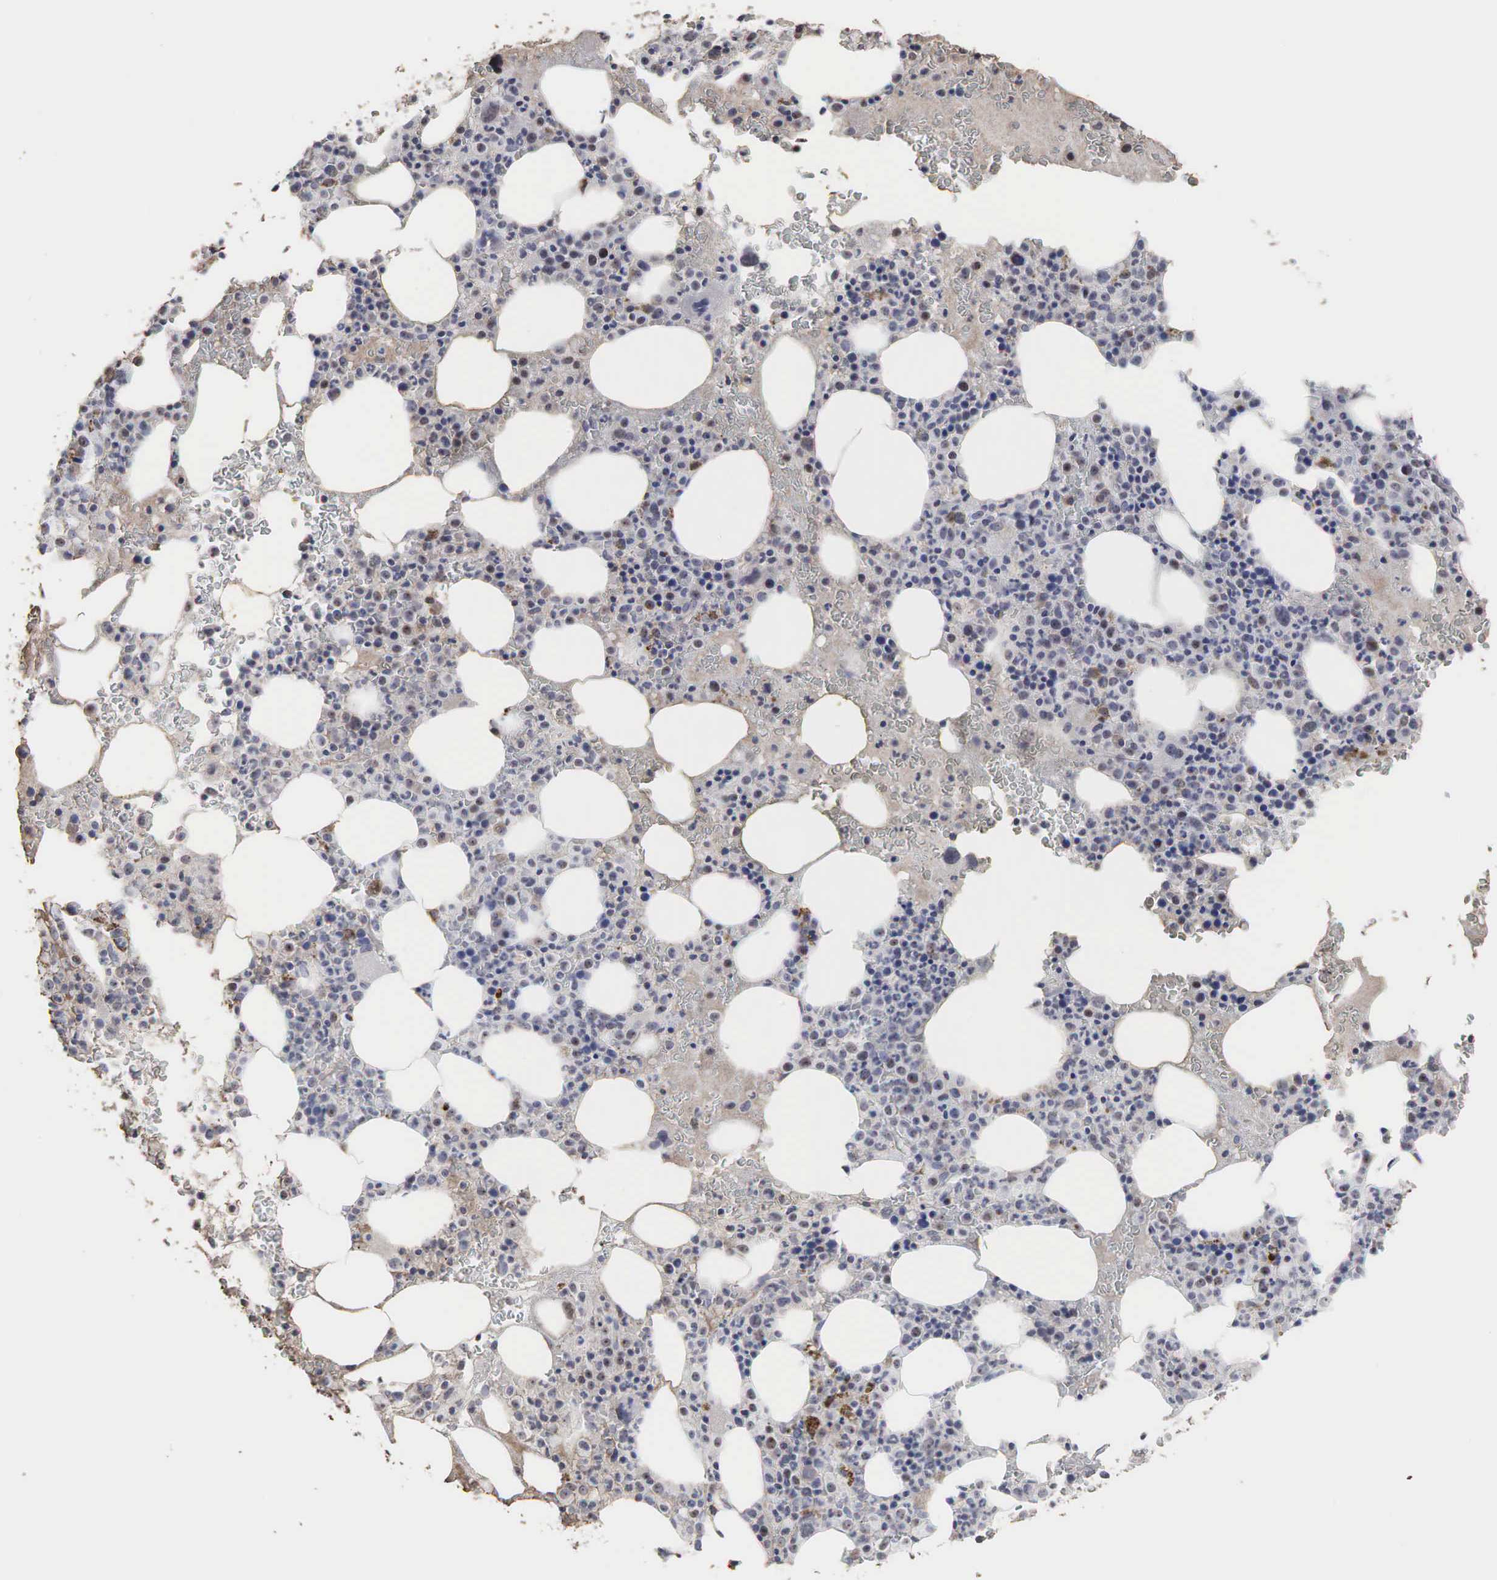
{"staining": {"intensity": "moderate", "quantity": "25%-75%", "location": "nuclear"}, "tissue": "bone marrow", "cell_type": "Hematopoietic cells", "image_type": "normal", "snomed": [{"axis": "morphology", "description": "Normal tissue, NOS"}, {"axis": "topography", "description": "Bone marrow"}], "caption": "A medium amount of moderate nuclear expression is identified in approximately 25%-75% of hematopoietic cells in unremarkable bone marrow. Immunohistochemistry stains the protein of interest in brown and the nuclei are stained blue.", "gene": "DKC1", "patient": {"sex": "female", "age": 88}}